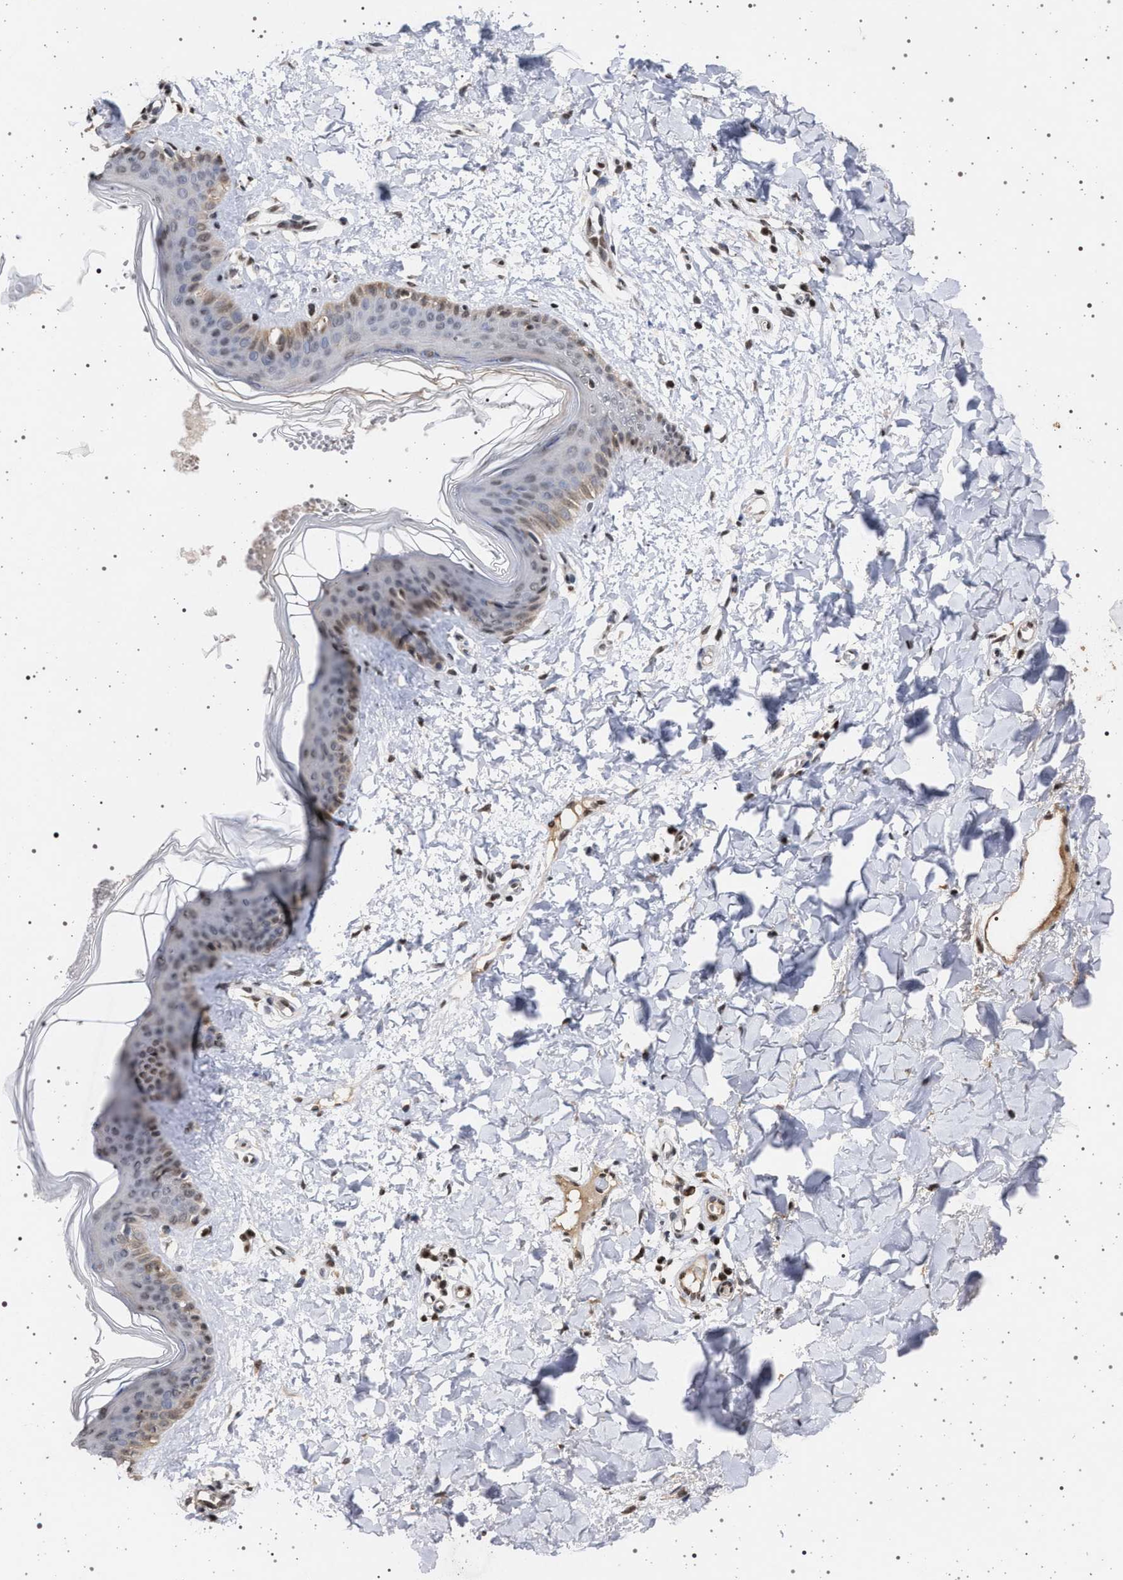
{"staining": {"intensity": "moderate", "quantity": ">75%", "location": "nuclear"}, "tissue": "skin", "cell_type": "Fibroblasts", "image_type": "normal", "snomed": [{"axis": "morphology", "description": "Normal tissue, NOS"}, {"axis": "topography", "description": "Skin"}], "caption": "Immunohistochemical staining of benign skin shows medium levels of moderate nuclear expression in approximately >75% of fibroblasts. Using DAB (3,3'-diaminobenzidine) (brown) and hematoxylin (blue) stains, captured at high magnification using brightfield microscopy.", "gene": "PHF12", "patient": {"sex": "female", "age": 17}}